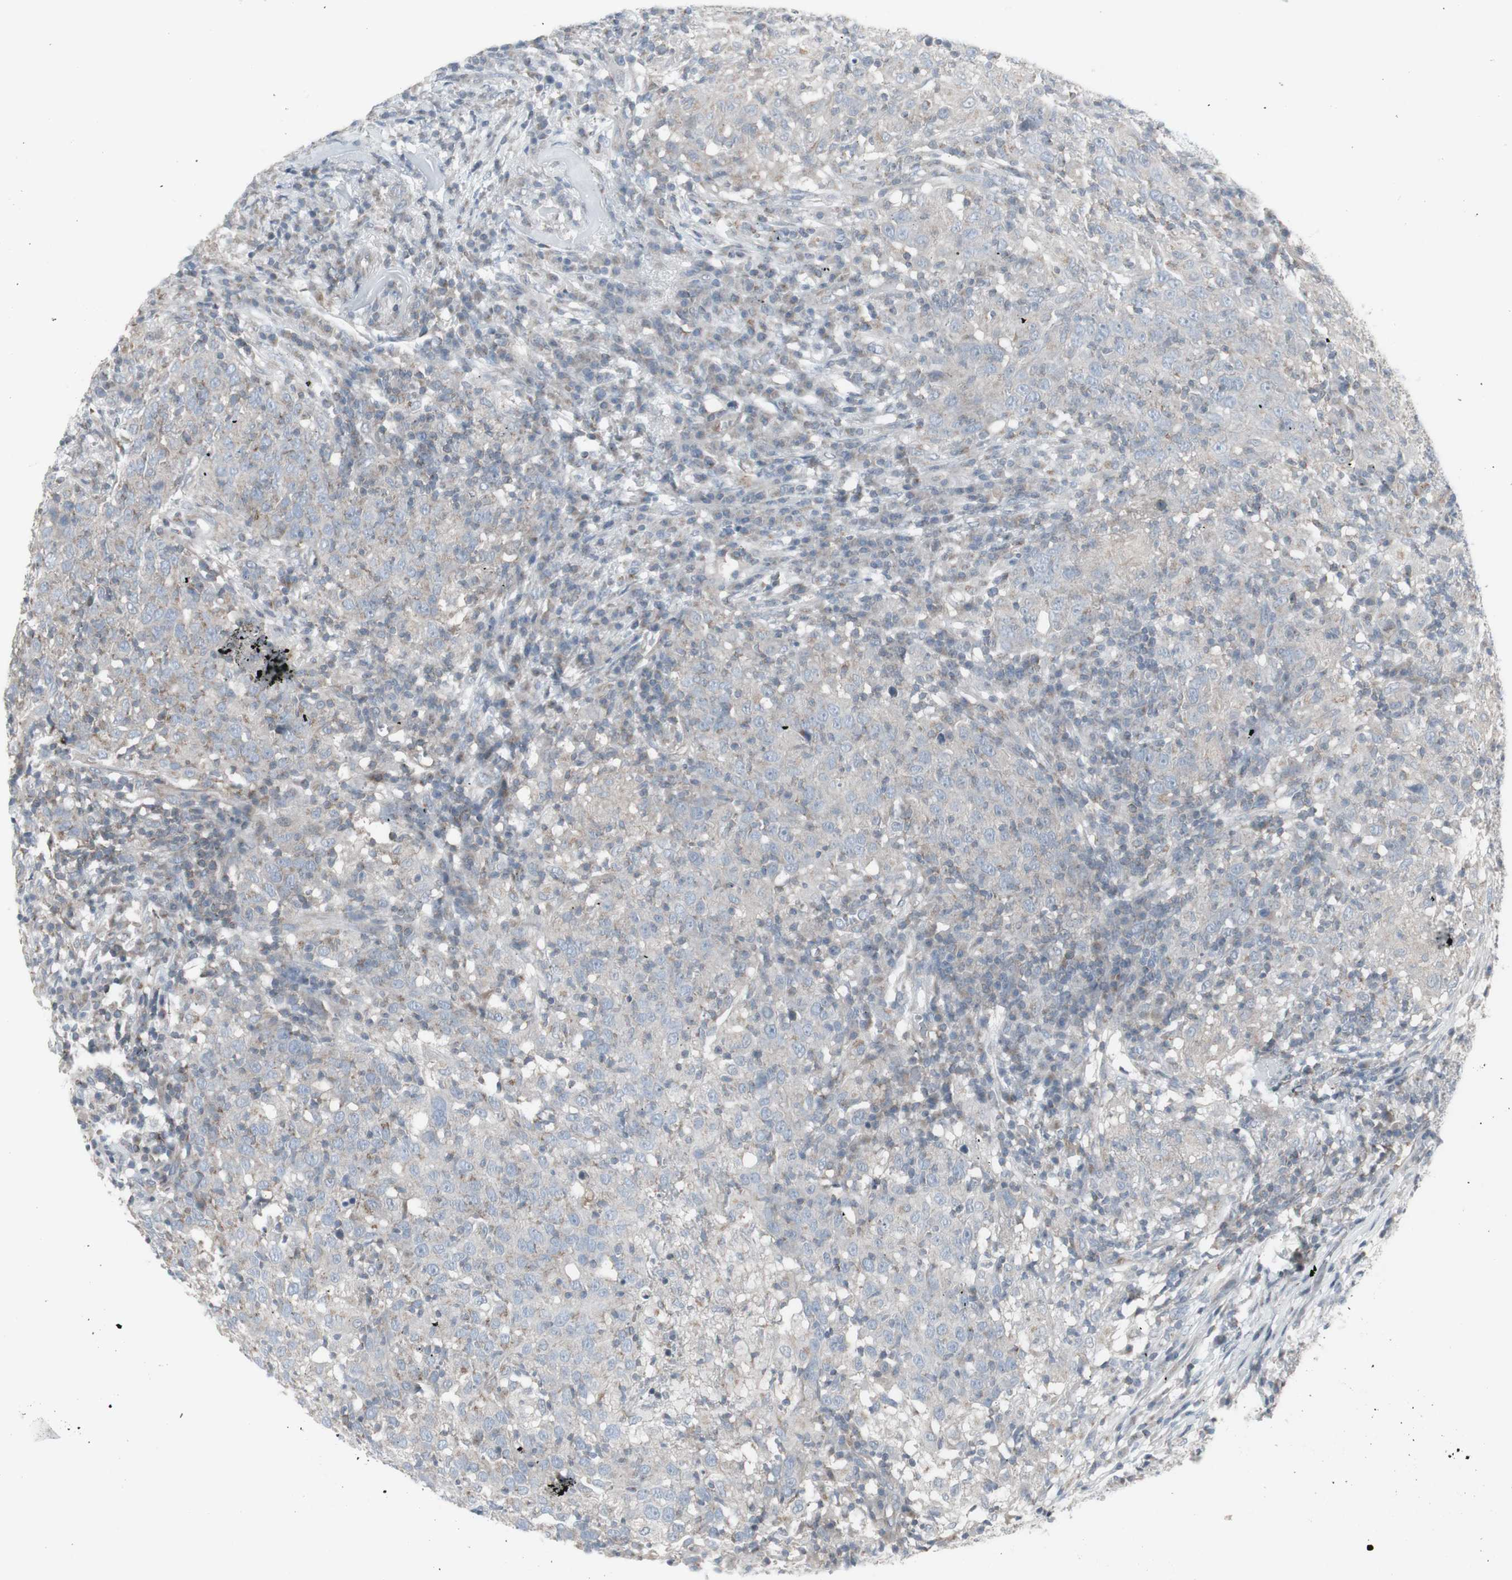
{"staining": {"intensity": "strong", "quantity": "25%-75%", "location": "cytoplasmic/membranous"}, "tissue": "head and neck cancer", "cell_type": "Tumor cells", "image_type": "cancer", "snomed": [{"axis": "morphology", "description": "Adenocarcinoma, NOS"}, {"axis": "topography", "description": "Salivary gland"}, {"axis": "topography", "description": "Head-Neck"}], "caption": "Immunohistochemical staining of human adenocarcinoma (head and neck) shows strong cytoplasmic/membranous protein positivity in approximately 25%-75% of tumor cells.", "gene": "GALNT6", "patient": {"sex": "female", "age": 65}}